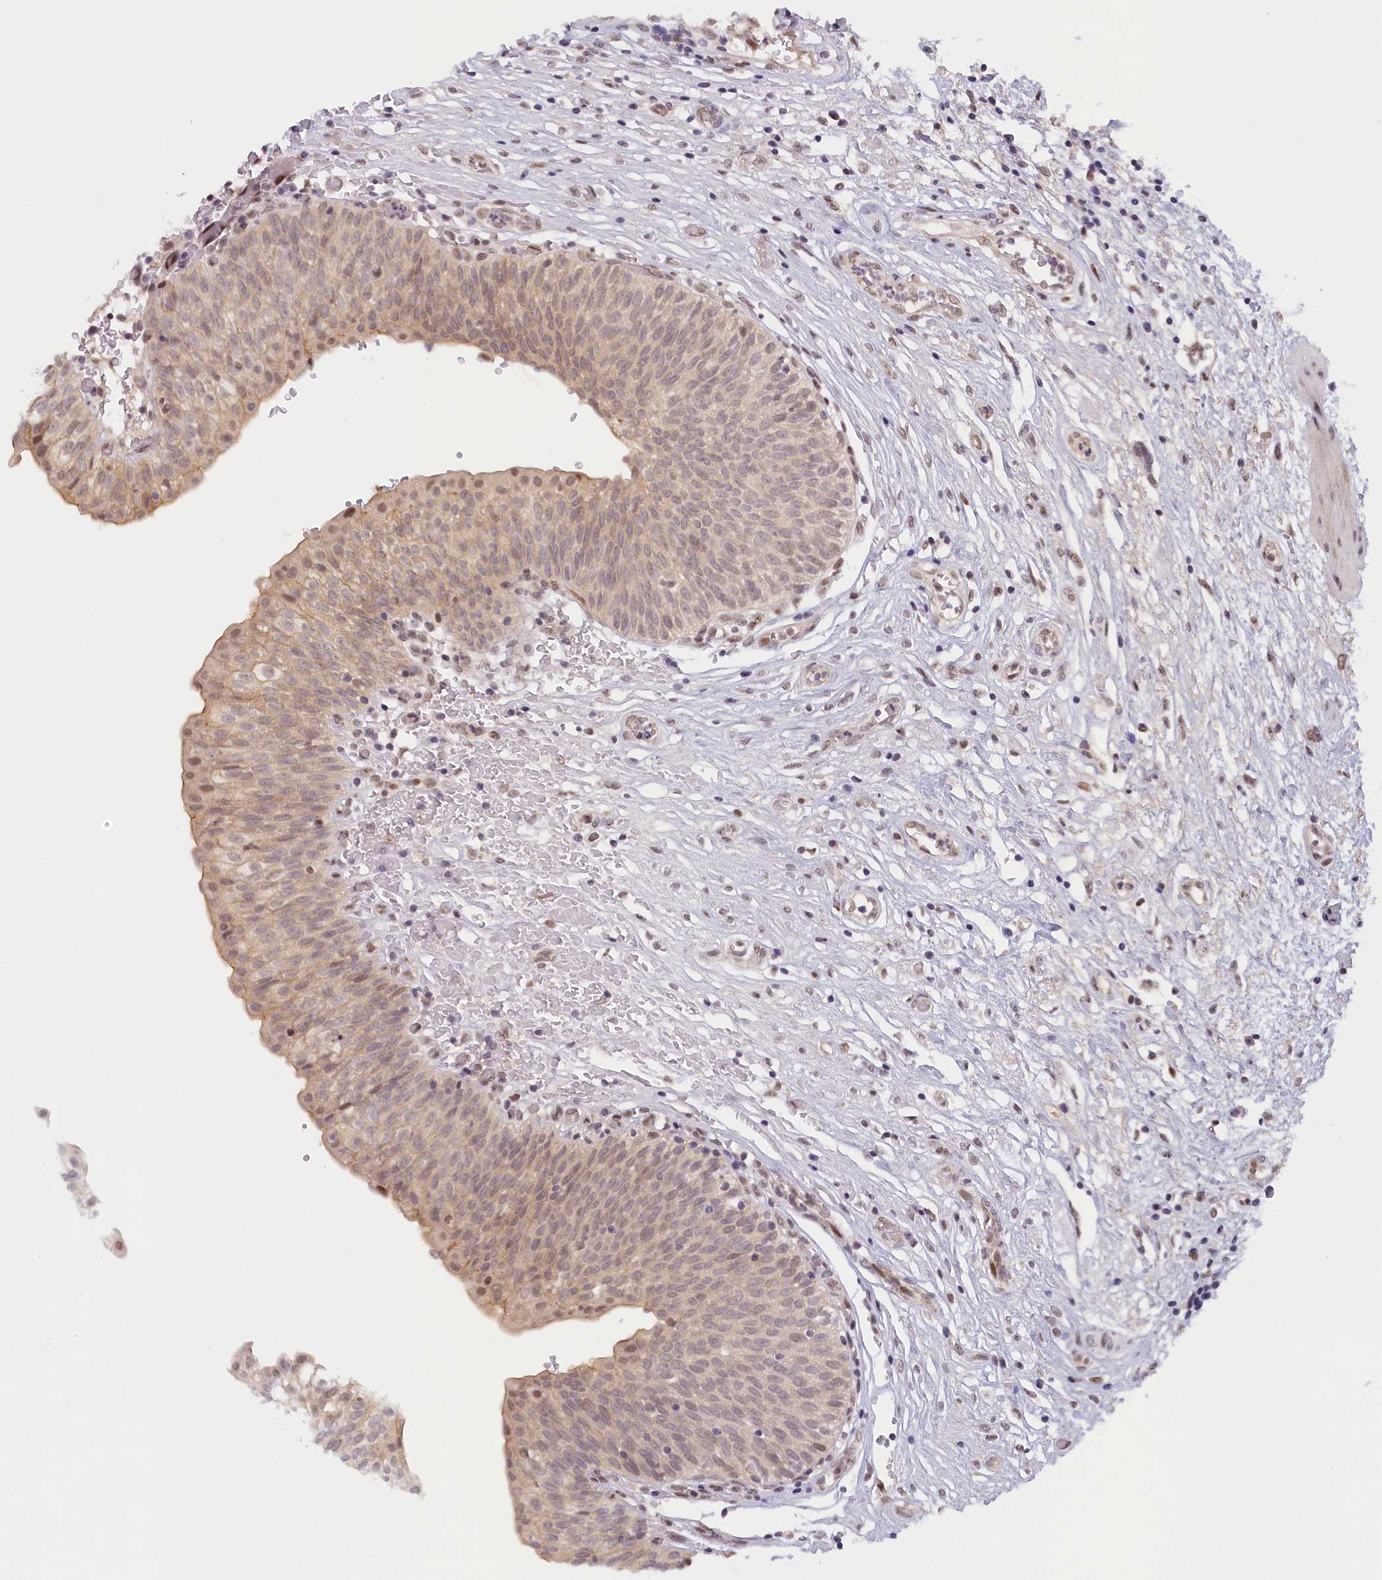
{"staining": {"intensity": "weak", "quantity": "25%-75%", "location": "cytoplasmic/membranous,nuclear"}, "tissue": "urinary bladder", "cell_type": "Urothelial cells", "image_type": "normal", "snomed": [{"axis": "morphology", "description": "Normal tissue, NOS"}, {"axis": "topography", "description": "Urinary bladder"}], "caption": "Urinary bladder stained for a protein (brown) demonstrates weak cytoplasmic/membranous,nuclear positive positivity in approximately 25%-75% of urothelial cells.", "gene": "SEC31B", "patient": {"sex": "male", "age": 55}}